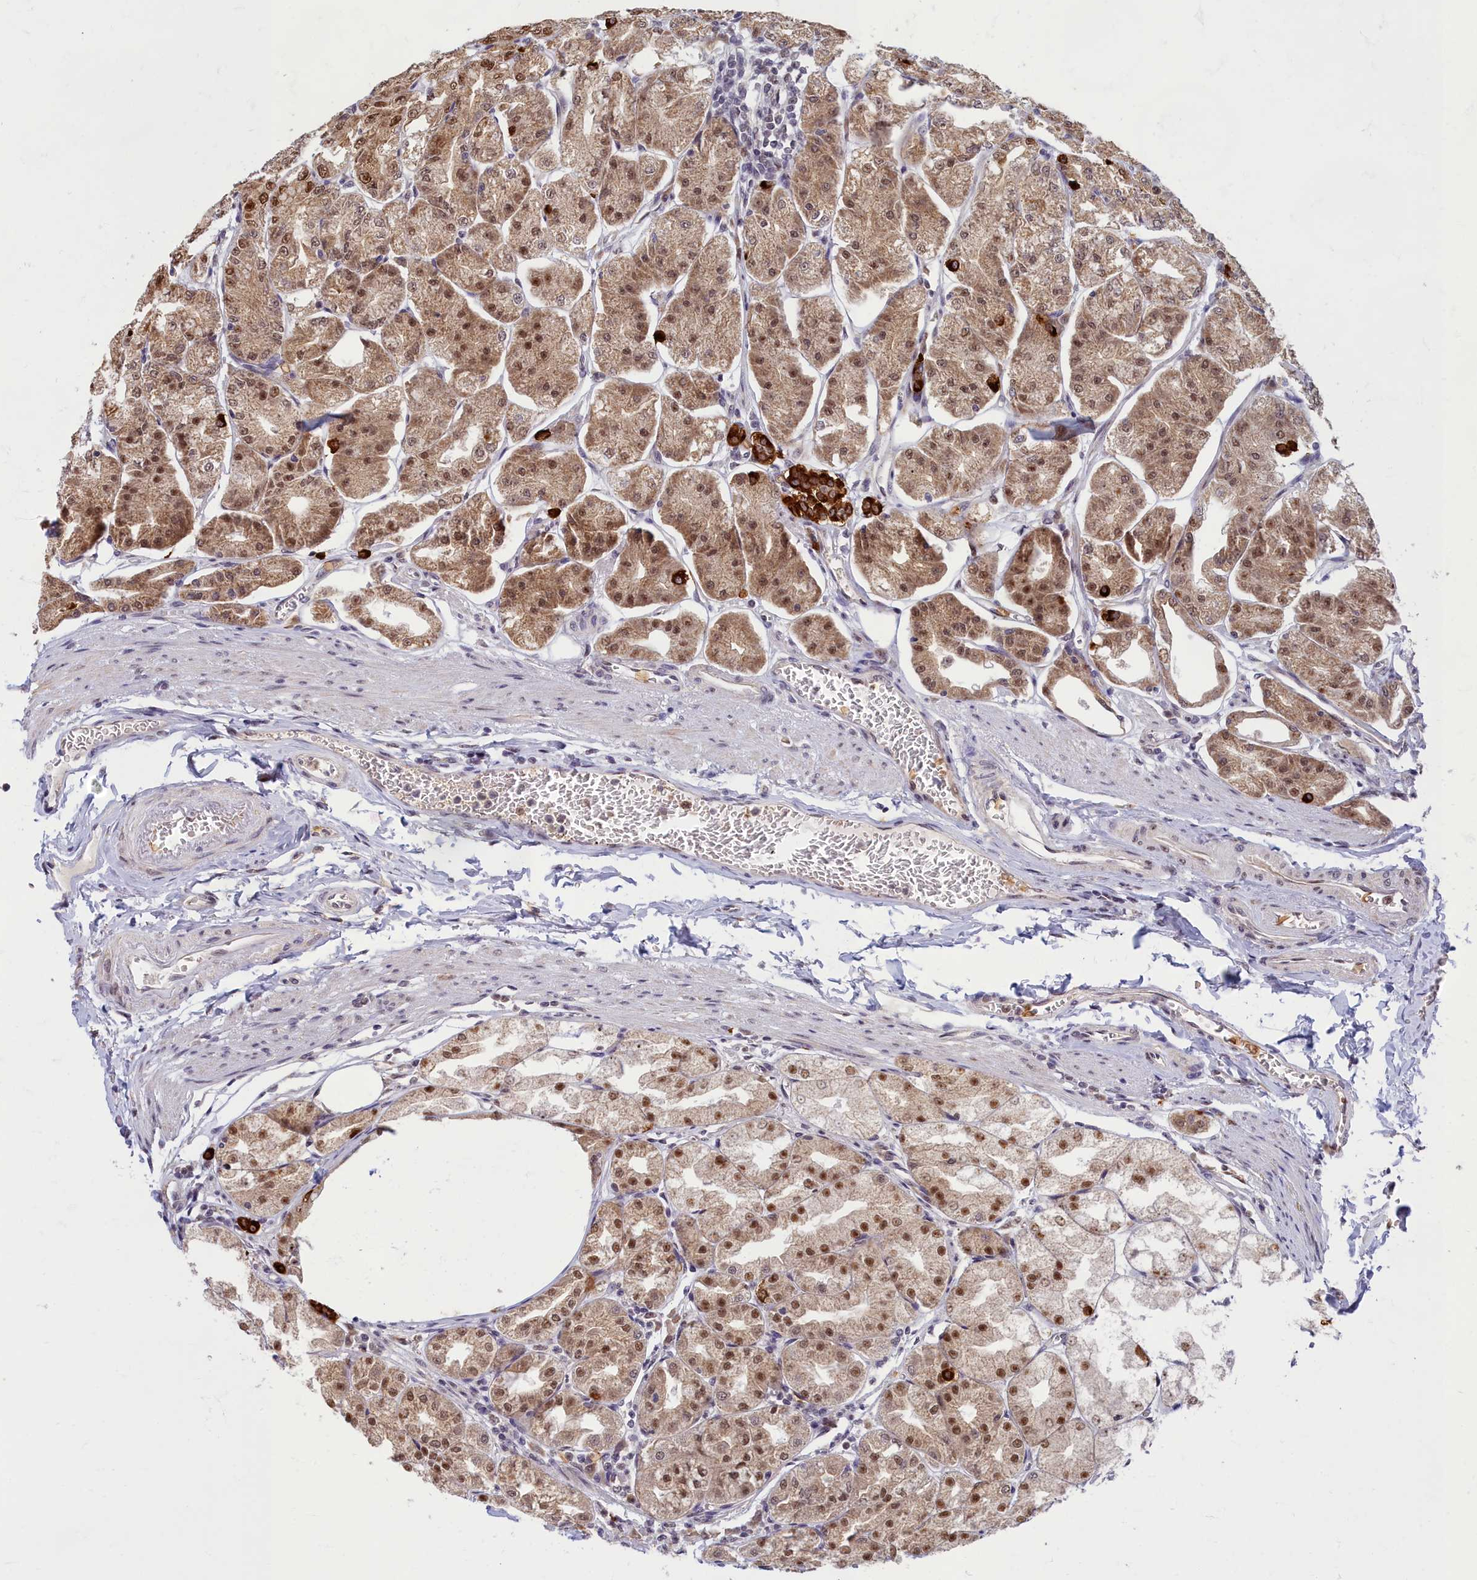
{"staining": {"intensity": "moderate", "quantity": ">75%", "location": "cytoplasmic/membranous,nuclear"}, "tissue": "stomach", "cell_type": "Glandular cells", "image_type": "normal", "snomed": [{"axis": "morphology", "description": "Normal tissue, NOS"}, {"axis": "topography", "description": "Stomach, lower"}], "caption": "Moderate cytoplasmic/membranous,nuclear staining for a protein is identified in about >75% of glandular cells of normal stomach using immunohistochemistry (IHC).", "gene": "EARS2", "patient": {"sex": "male", "age": 71}}